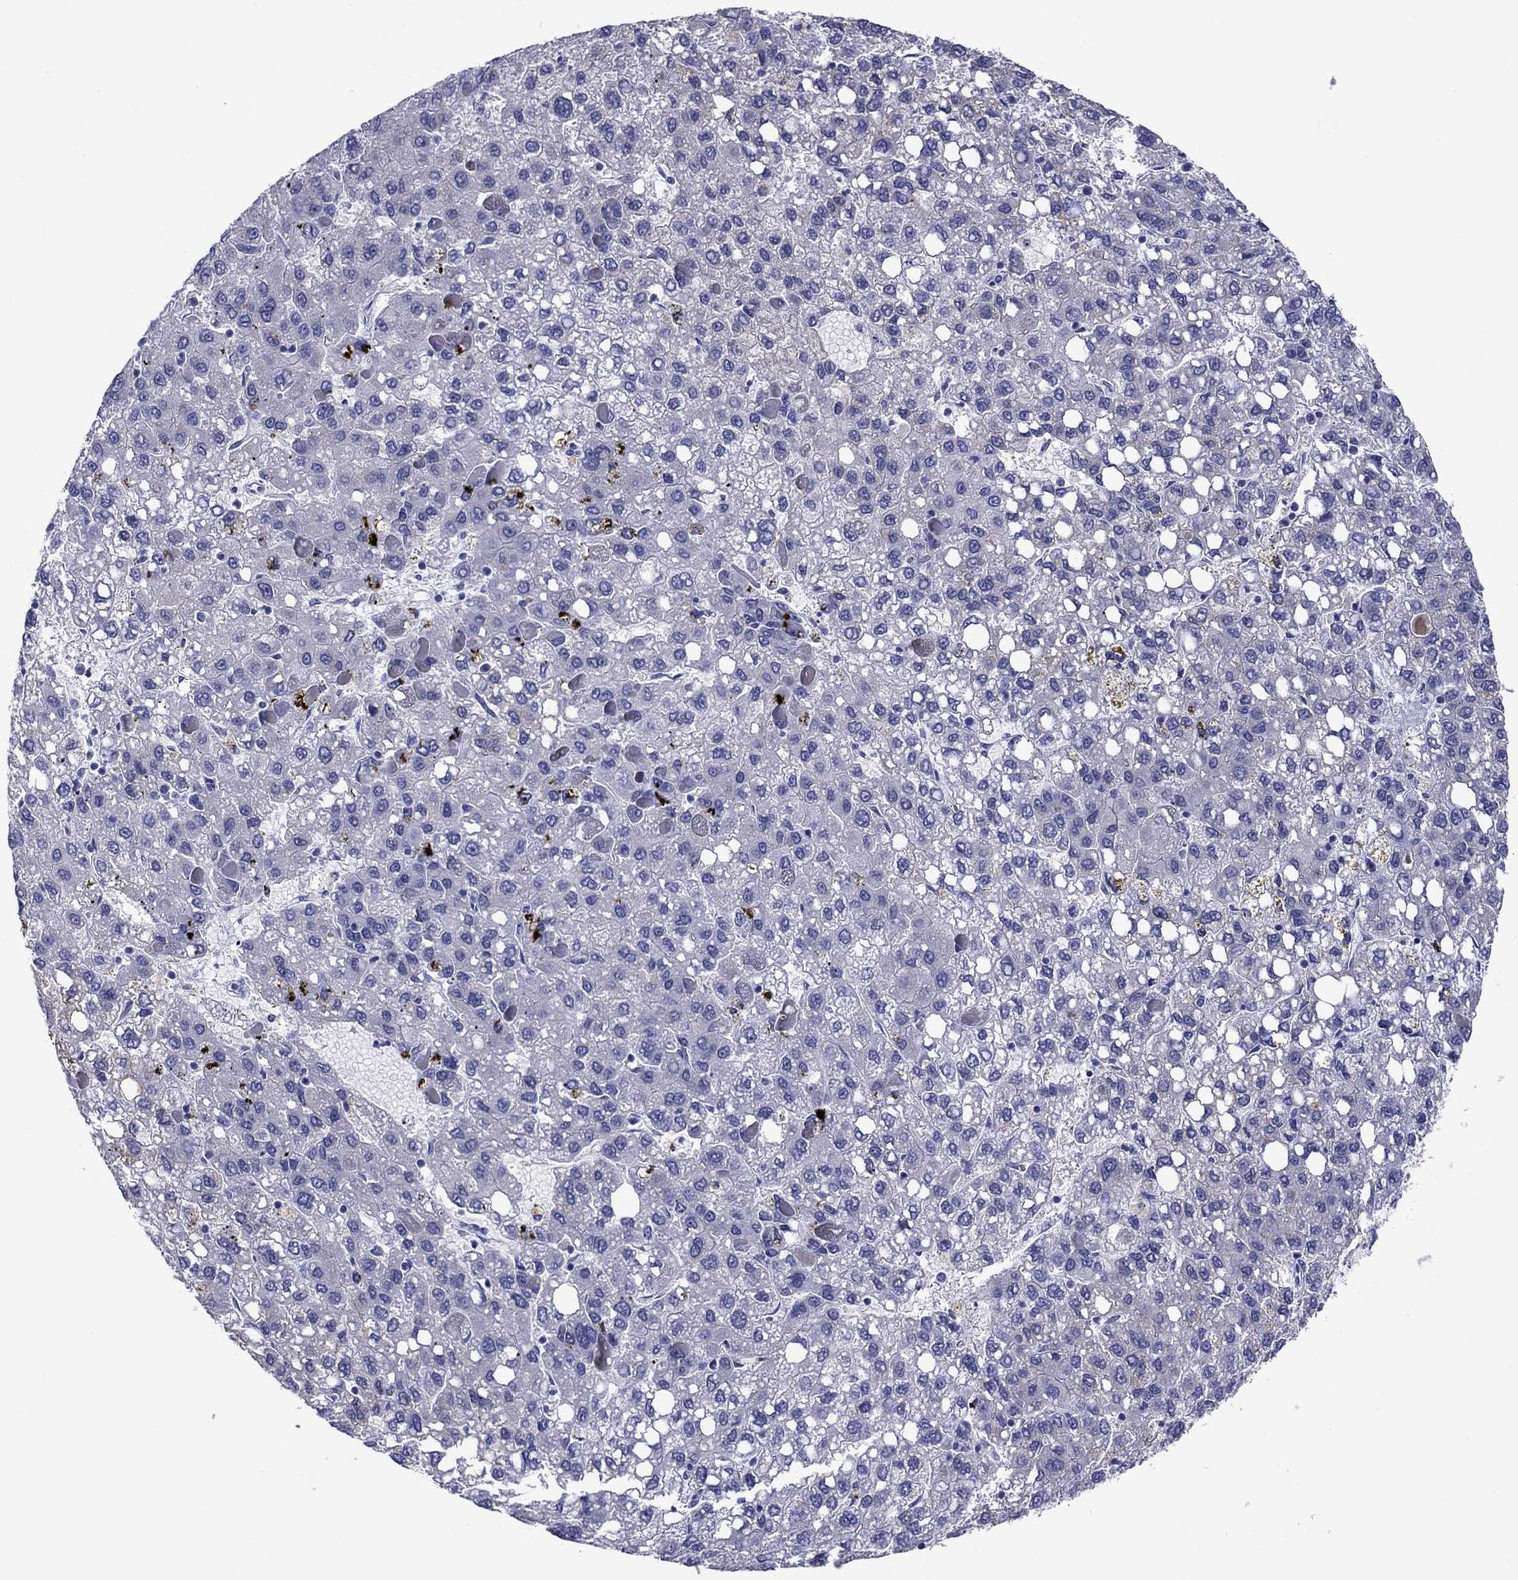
{"staining": {"intensity": "negative", "quantity": "none", "location": "none"}, "tissue": "liver cancer", "cell_type": "Tumor cells", "image_type": "cancer", "snomed": [{"axis": "morphology", "description": "Carcinoma, Hepatocellular, NOS"}, {"axis": "topography", "description": "Liver"}], "caption": "Immunohistochemistry (IHC) of liver cancer (hepatocellular carcinoma) reveals no staining in tumor cells.", "gene": "TCFL5", "patient": {"sex": "female", "age": 82}}